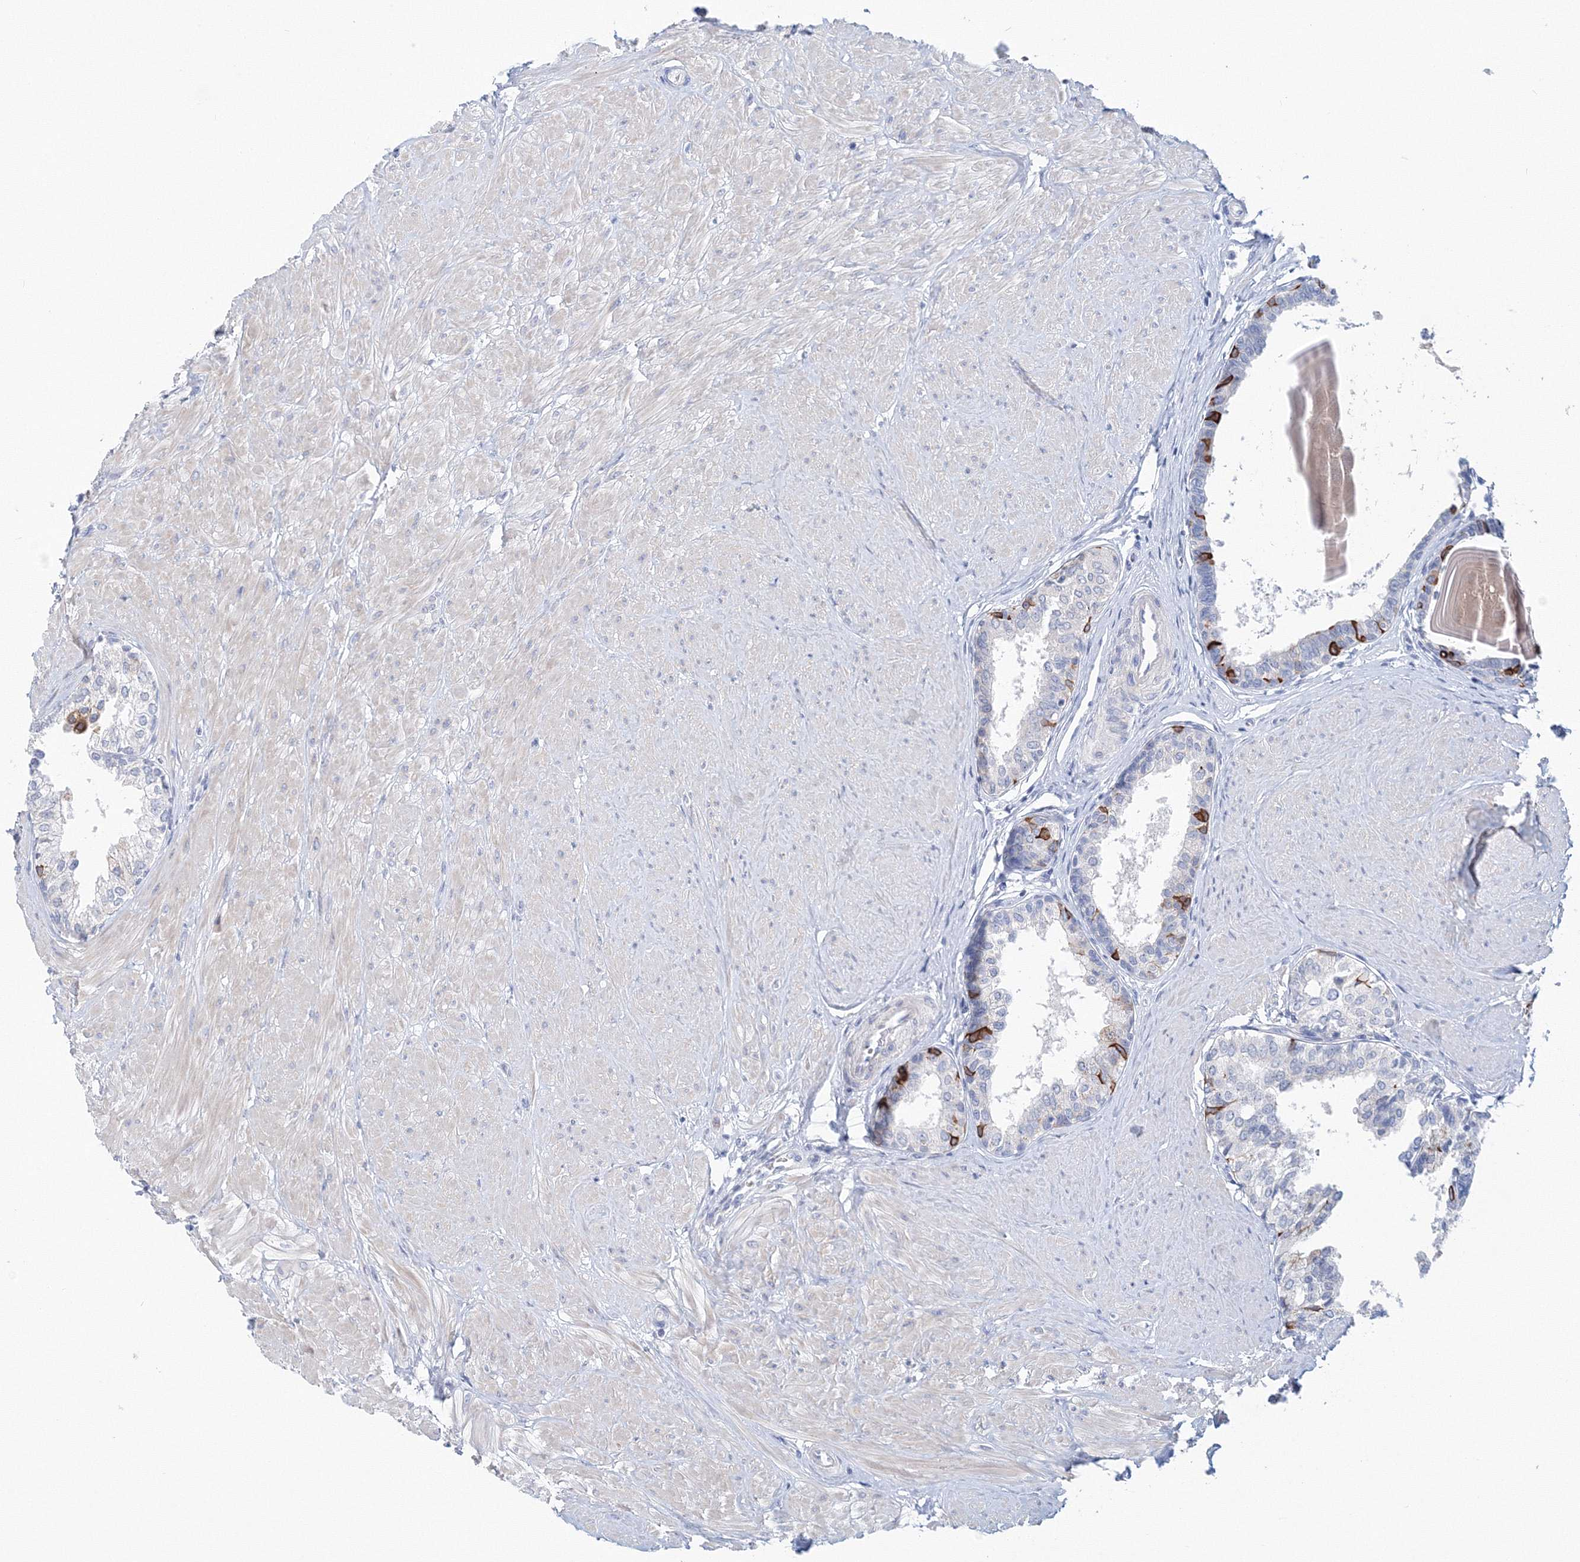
{"staining": {"intensity": "strong", "quantity": "<25%", "location": "cytoplasmic/membranous"}, "tissue": "prostate", "cell_type": "Glandular cells", "image_type": "normal", "snomed": [{"axis": "morphology", "description": "Normal tissue, NOS"}, {"axis": "topography", "description": "Prostate"}], "caption": "A high-resolution photomicrograph shows immunohistochemistry (IHC) staining of normal prostate, which reveals strong cytoplasmic/membranous staining in approximately <25% of glandular cells.", "gene": "LRRIQ4", "patient": {"sex": "male", "age": 48}}